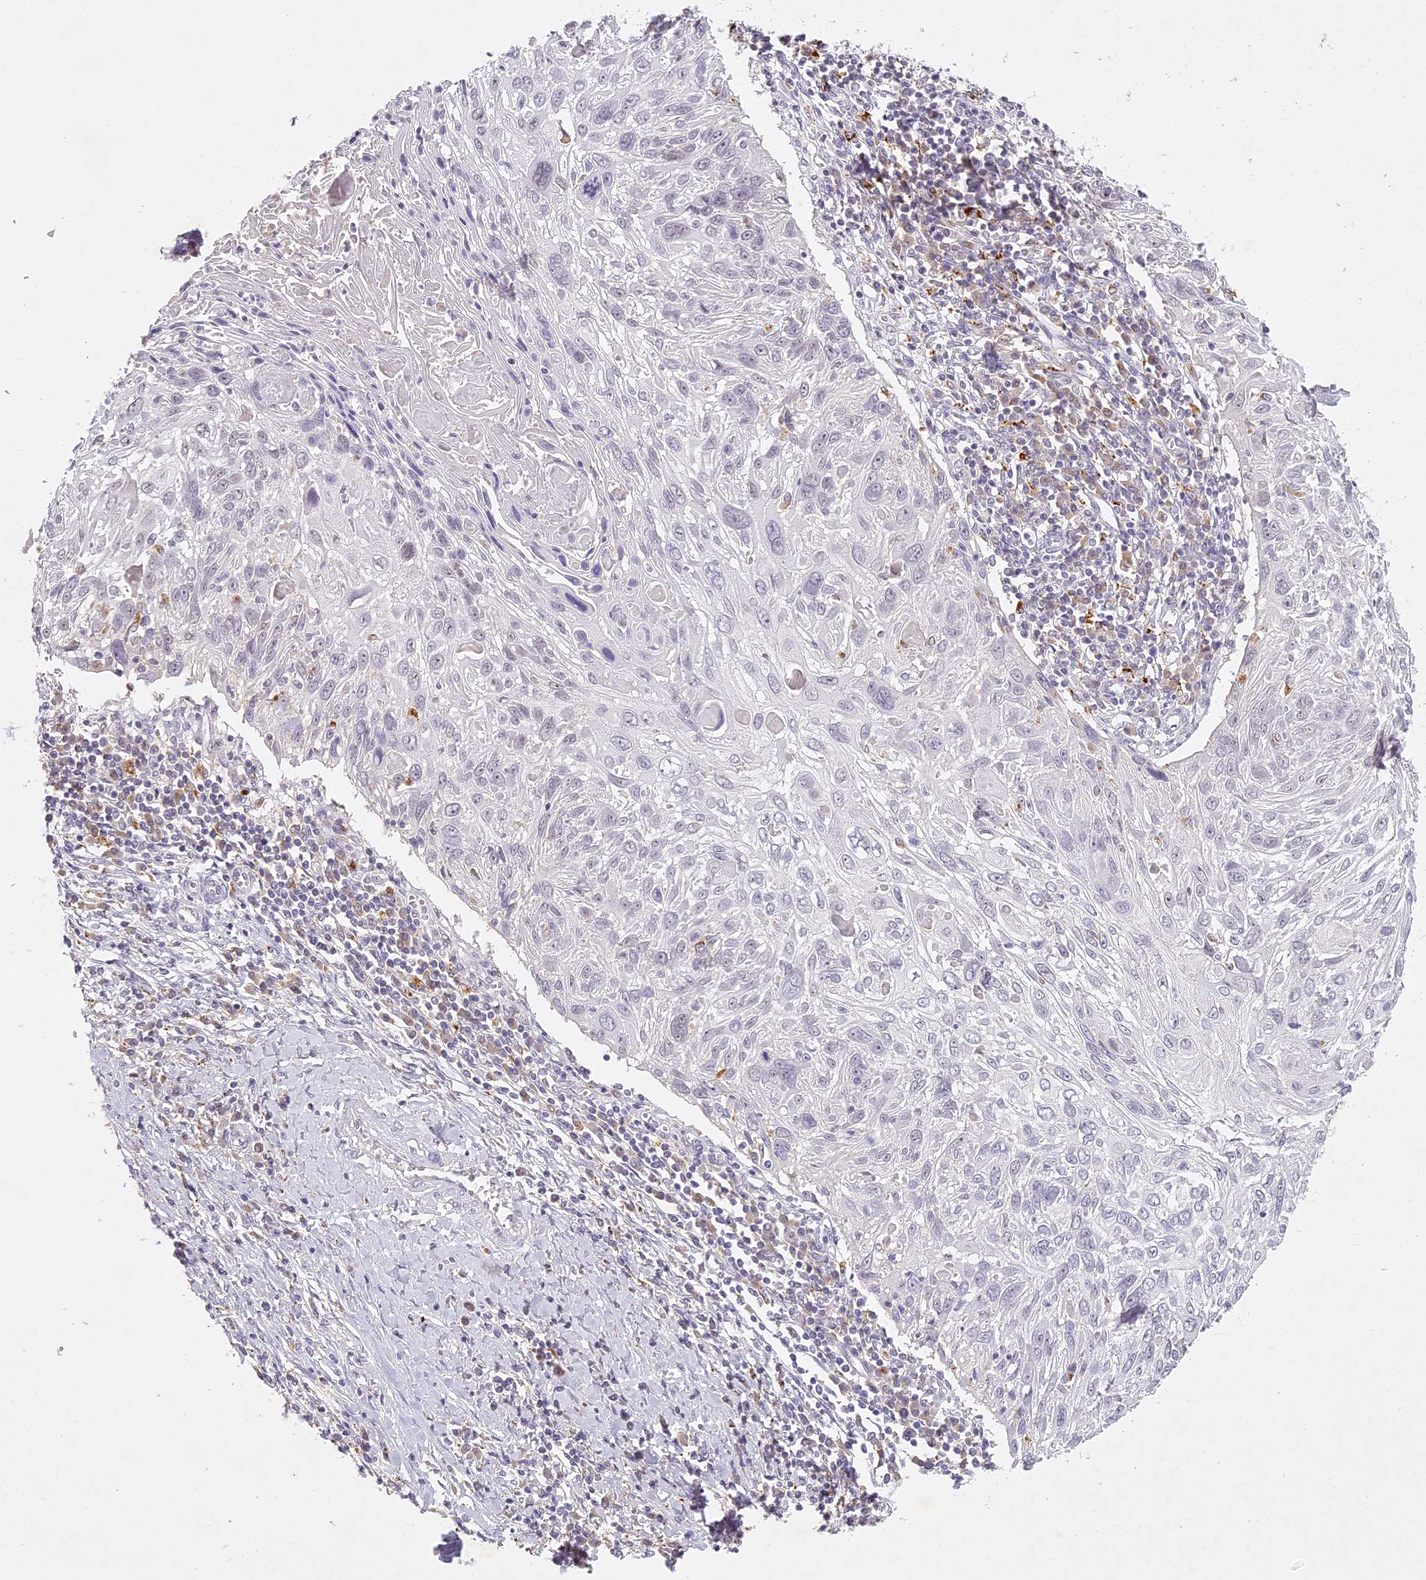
{"staining": {"intensity": "negative", "quantity": "none", "location": "none"}, "tissue": "cervical cancer", "cell_type": "Tumor cells", "image_type": "cancer", "snomed": [{"axis": "morphology", "description": "Squamous cell carcinoma, NOS"}, {"axis": "topography", "description": "Cervix"}], "caption": "Histopathology image shows no significant protein positivity in tumor cells of cervical cancer. Brightfield microscopy of IHC stained with DAB (brown) and hematoxylin (blue), captured at high magnification.", "gene": "ELL3", "patient": {"sex": "female", "age": 51}}